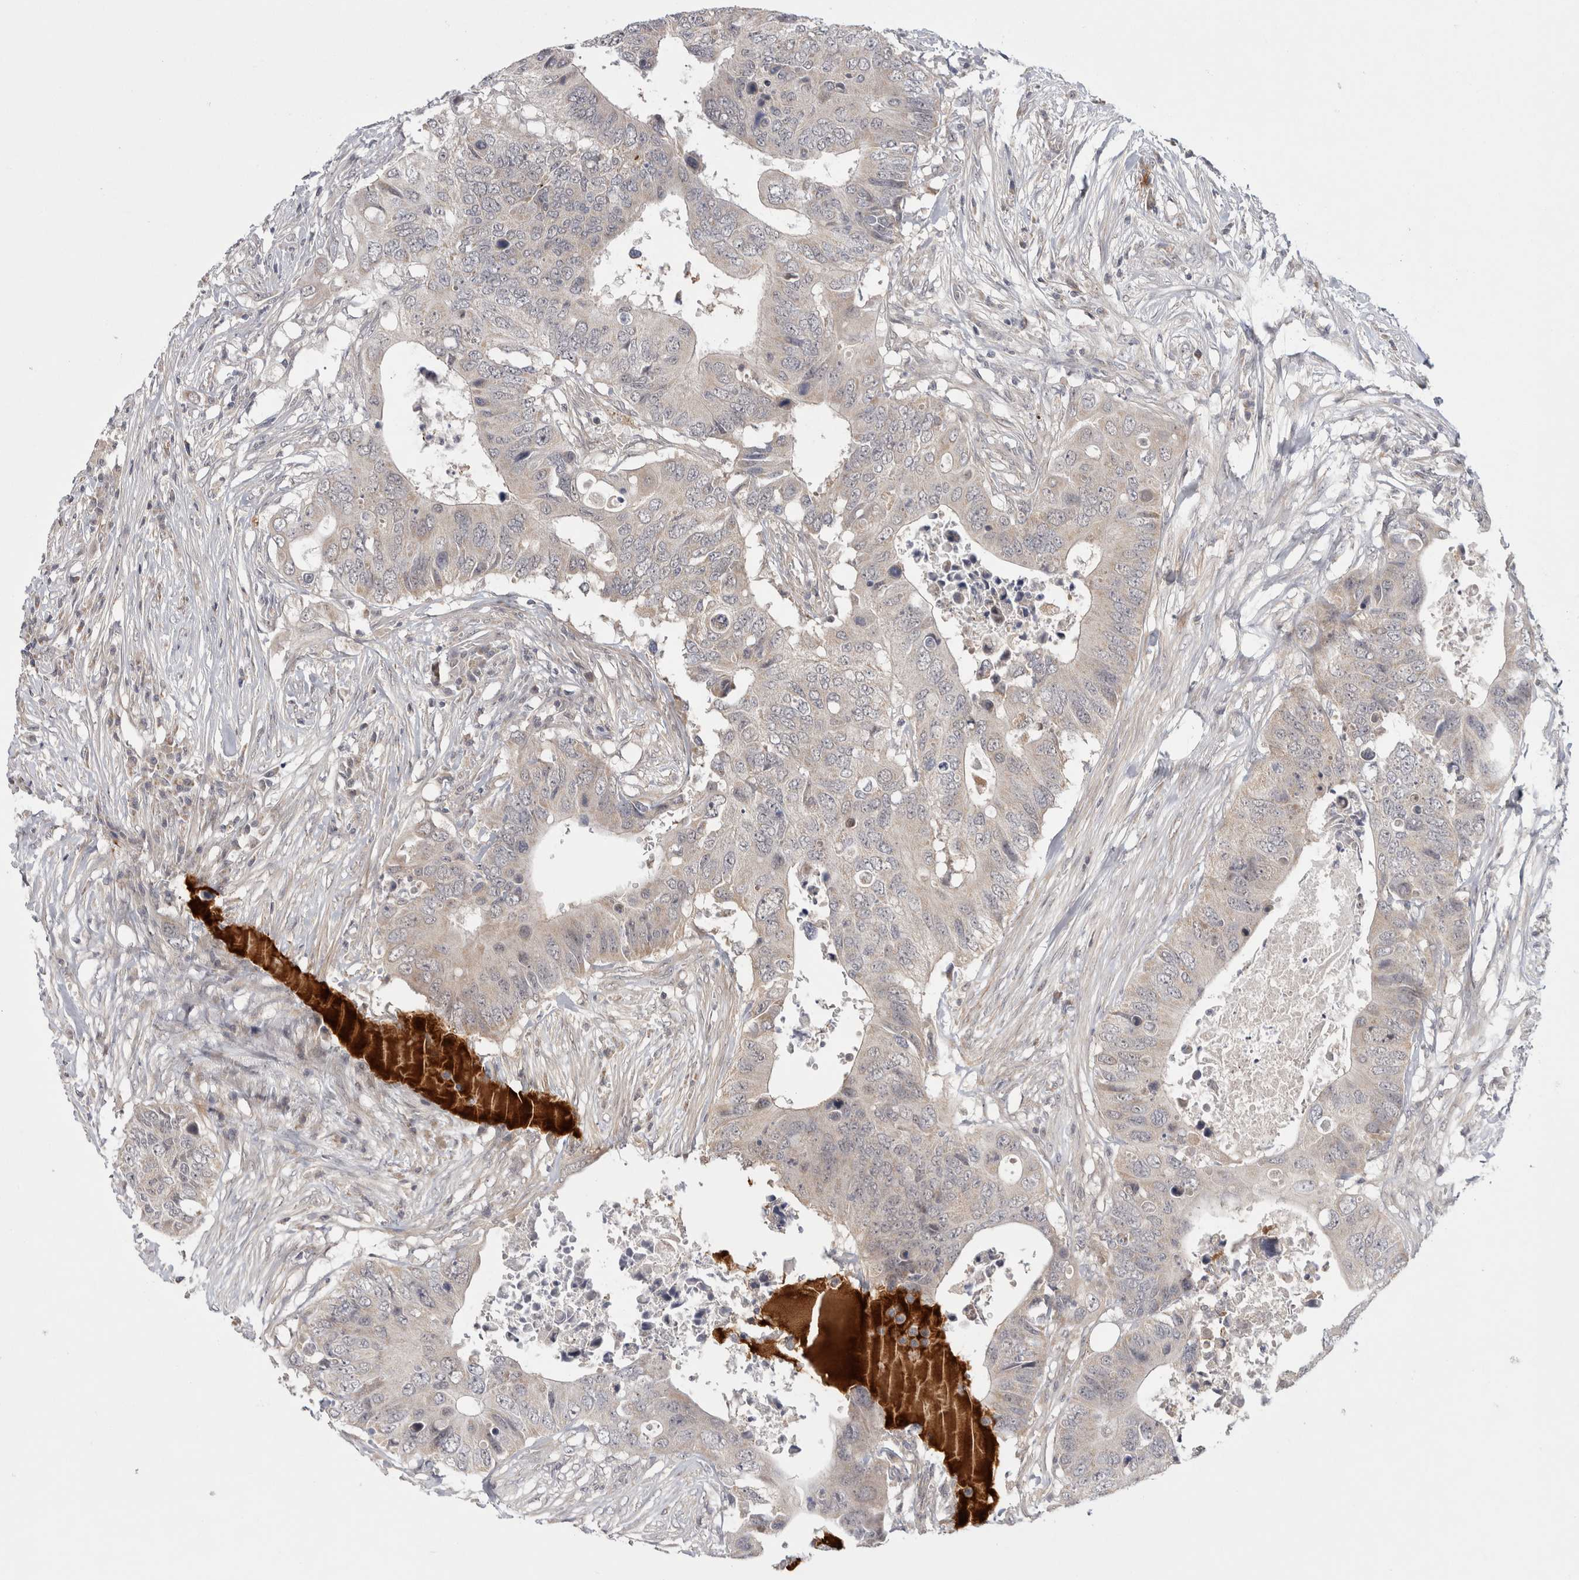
{"staining": {"intensity": "weak", "quantity": "<25%", "location": "cytoplasmic/membranous"}, "tissue": "colorectal cancer", "cell_type": "Tumor cells", "image_type": "cancer", "snomed": [{"axis": "morphology", "description": "Adenocarcinoma, NOS"}, {"axis": "topography", "description": "Colon"}], "caption": "A micrograph of human adenocarcinoma (colorectal) is negative for staining in tumor cells.", "gene": "ZNF318", "patient": {"sex": "male", "age": 71}}